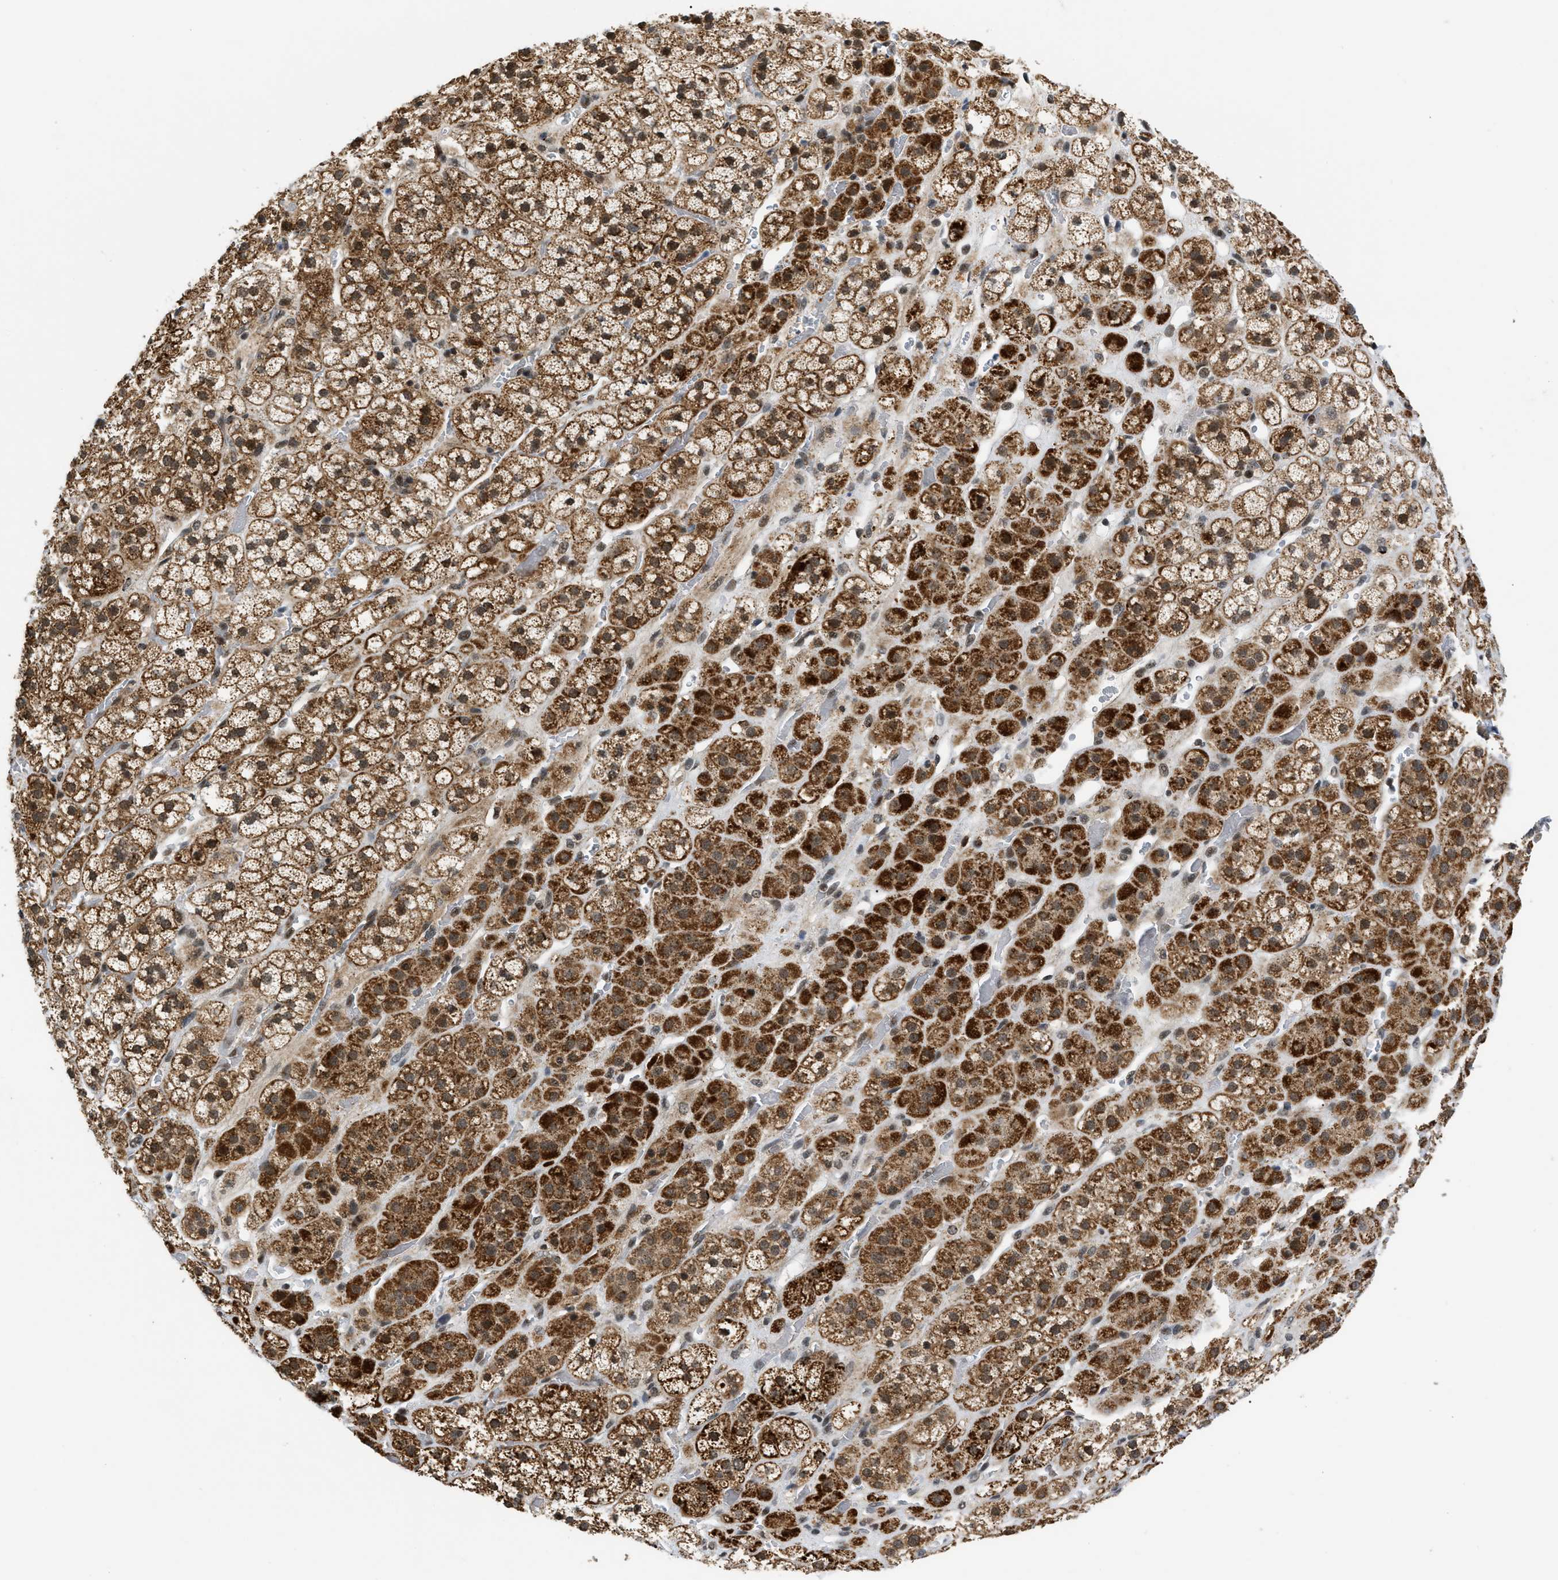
{"staining": {"intensity": "strong", "quantity": ">75%", "location": "cytoplasmic/membranous"}, "tissue": "adrenal gland", "cell_type": "Glandular cells", "image_type": "normal", "snomed": [{"axis": "morphology", "description": "Normal tissue, NOS"}, {"axis": "topography", "description": "Adrenal gland"}], "caption": "Immunohistochemical staining of benign adrenal gland exhibits strong cytoplasmic/membranous protein staining in about >75% of glandular cells. (brown staining indicates protein expression, while blue staining denotes nuclei).", "gene": "ZBTB11", "patient": {"sex": "male", "age": 56}}